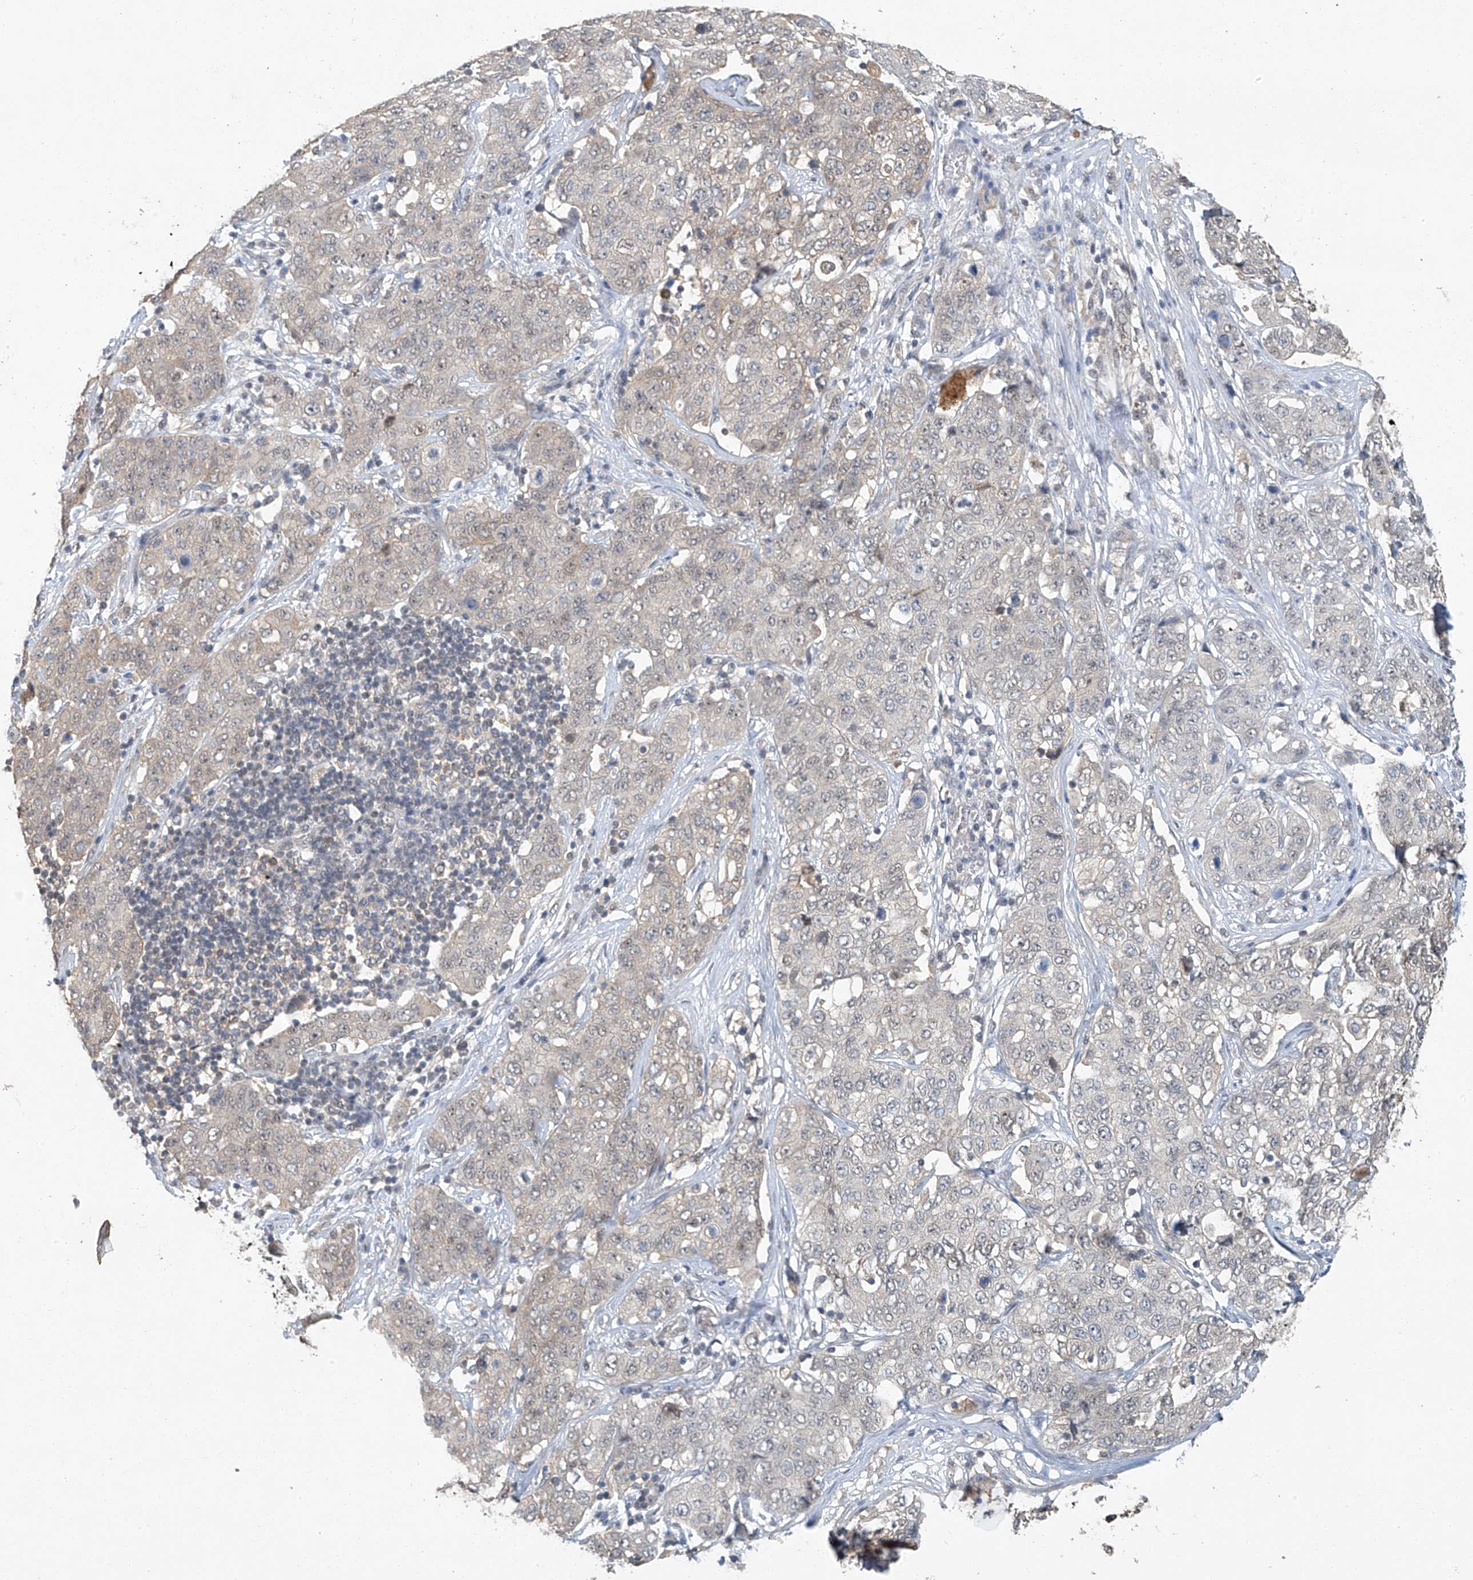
{"staining": {"intensity": "negative", "quantity": "none", "location": "none"}, "tissue": "stomach cancer", "cell_type": "Tumor cells", "image_type": "cancer", "snomed": [{"axis": "morphology", "description": "Normal tissue, NOS"}, {"axis": "morphology", "description": "Adenocarcinoma, NOS"}, {"axis": "topography", "description": "Lymph node"}, {"axis": "topography", "description": "Stomach"}], "caption": "The immunohistochemistry micrograph has no significant expression in tumor cells of adenocarcinoma (stomach) tissue.", "gene": "TAF8", "patient": {"sex": "male", "age": 48}}